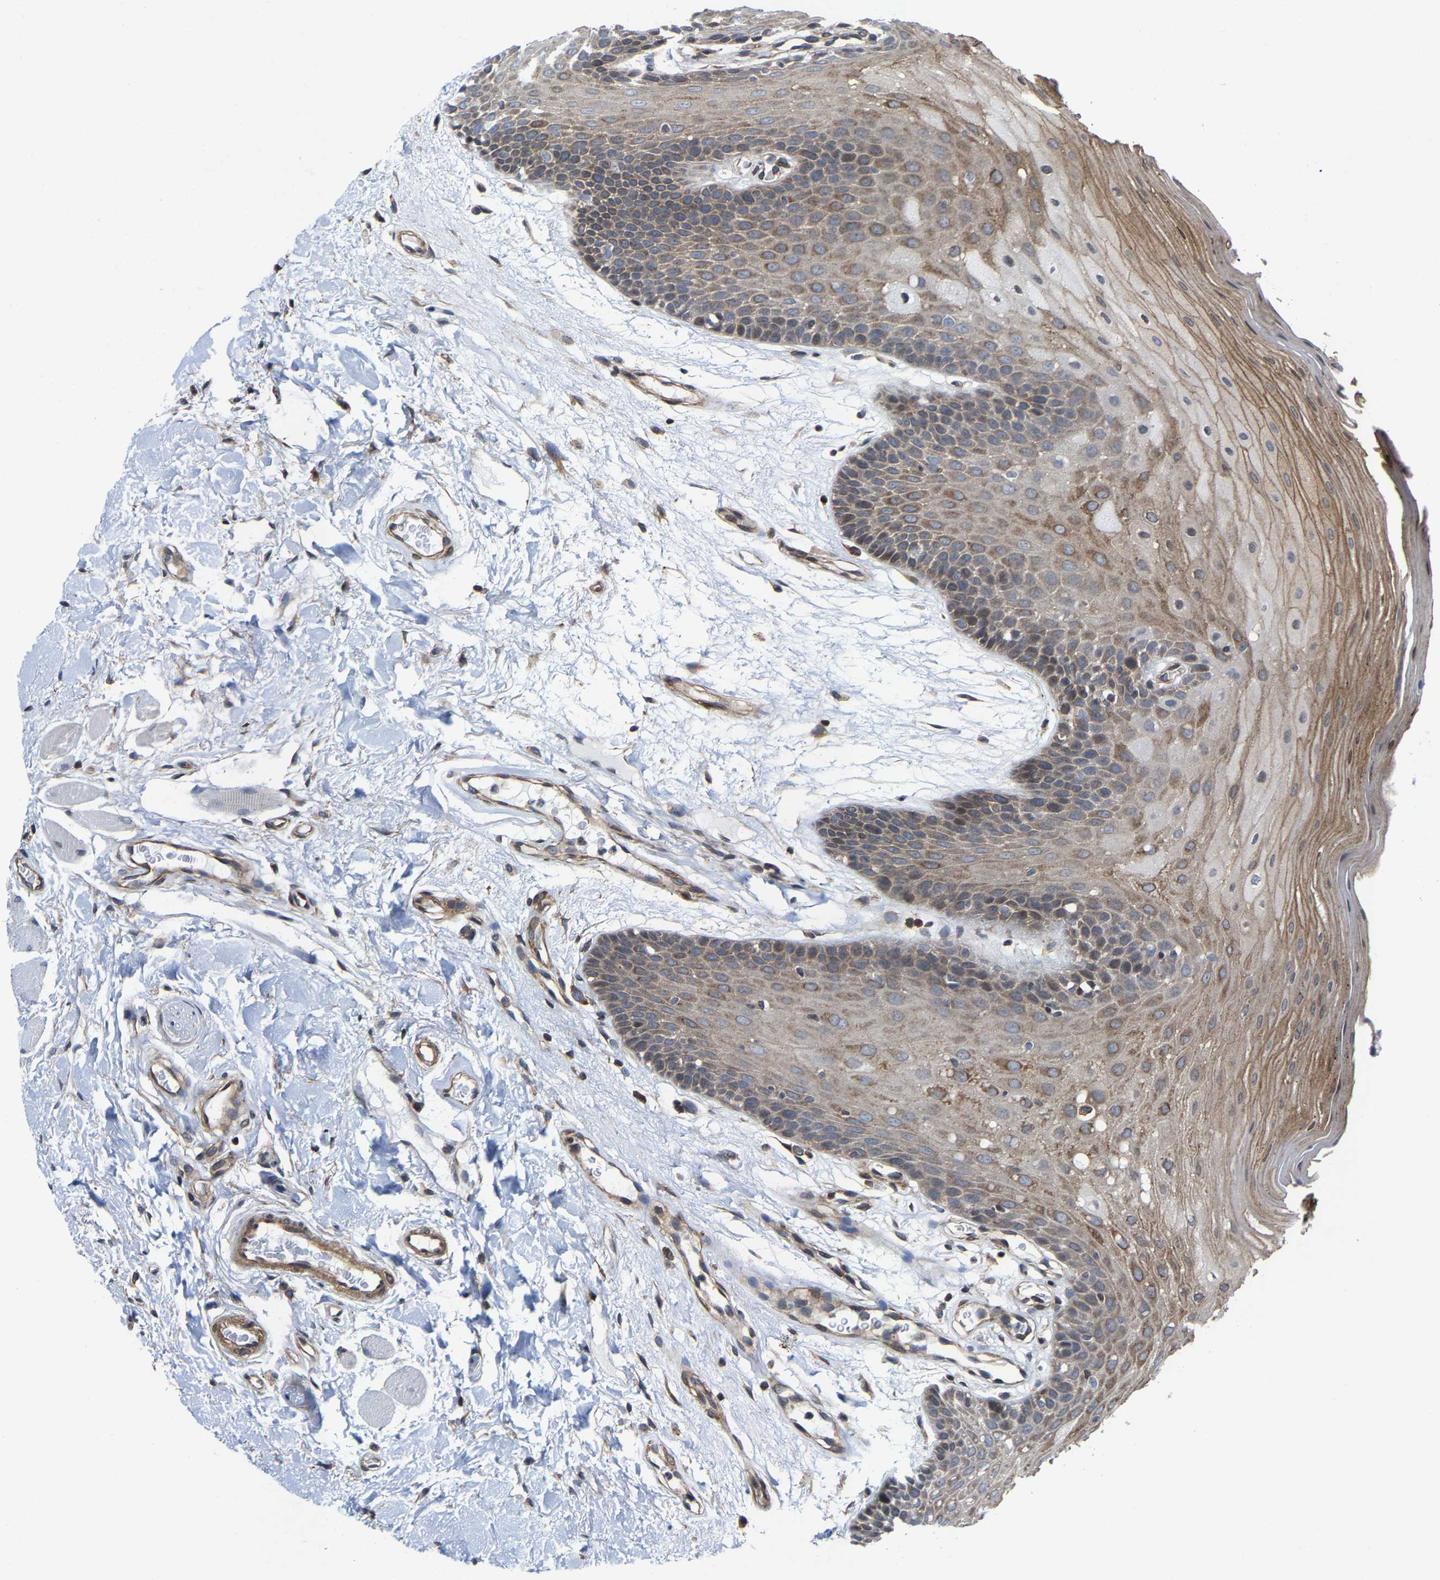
{"staining": {"intensity": "moderate", "quantity": ">75%", "location": "cytoplasmic/membranous"}, "tissue": "oral mucosa", "cell_type": "Squamous epithelial cells", "image_type": "normal", "snomed": [{"axis": "morphology", "description": "Normal tissue, NOS"}, {"axis": "morphology", "description": "Squamous cell carcinoma, NOS"}, {"axis": "topography", "description": "Oral tissue"}, {"axis": "topography", "description": "Head-Neck"}], "caption": "DAB immunohistochemical staining of unremarkable human oral mucosa displays moderate cytoplasmic/membranous protein positivity in approximately >75% of squamous epithelial cells.", "gene": "TGFB1I1", "patient": {"sex": "male", "age": 71}}